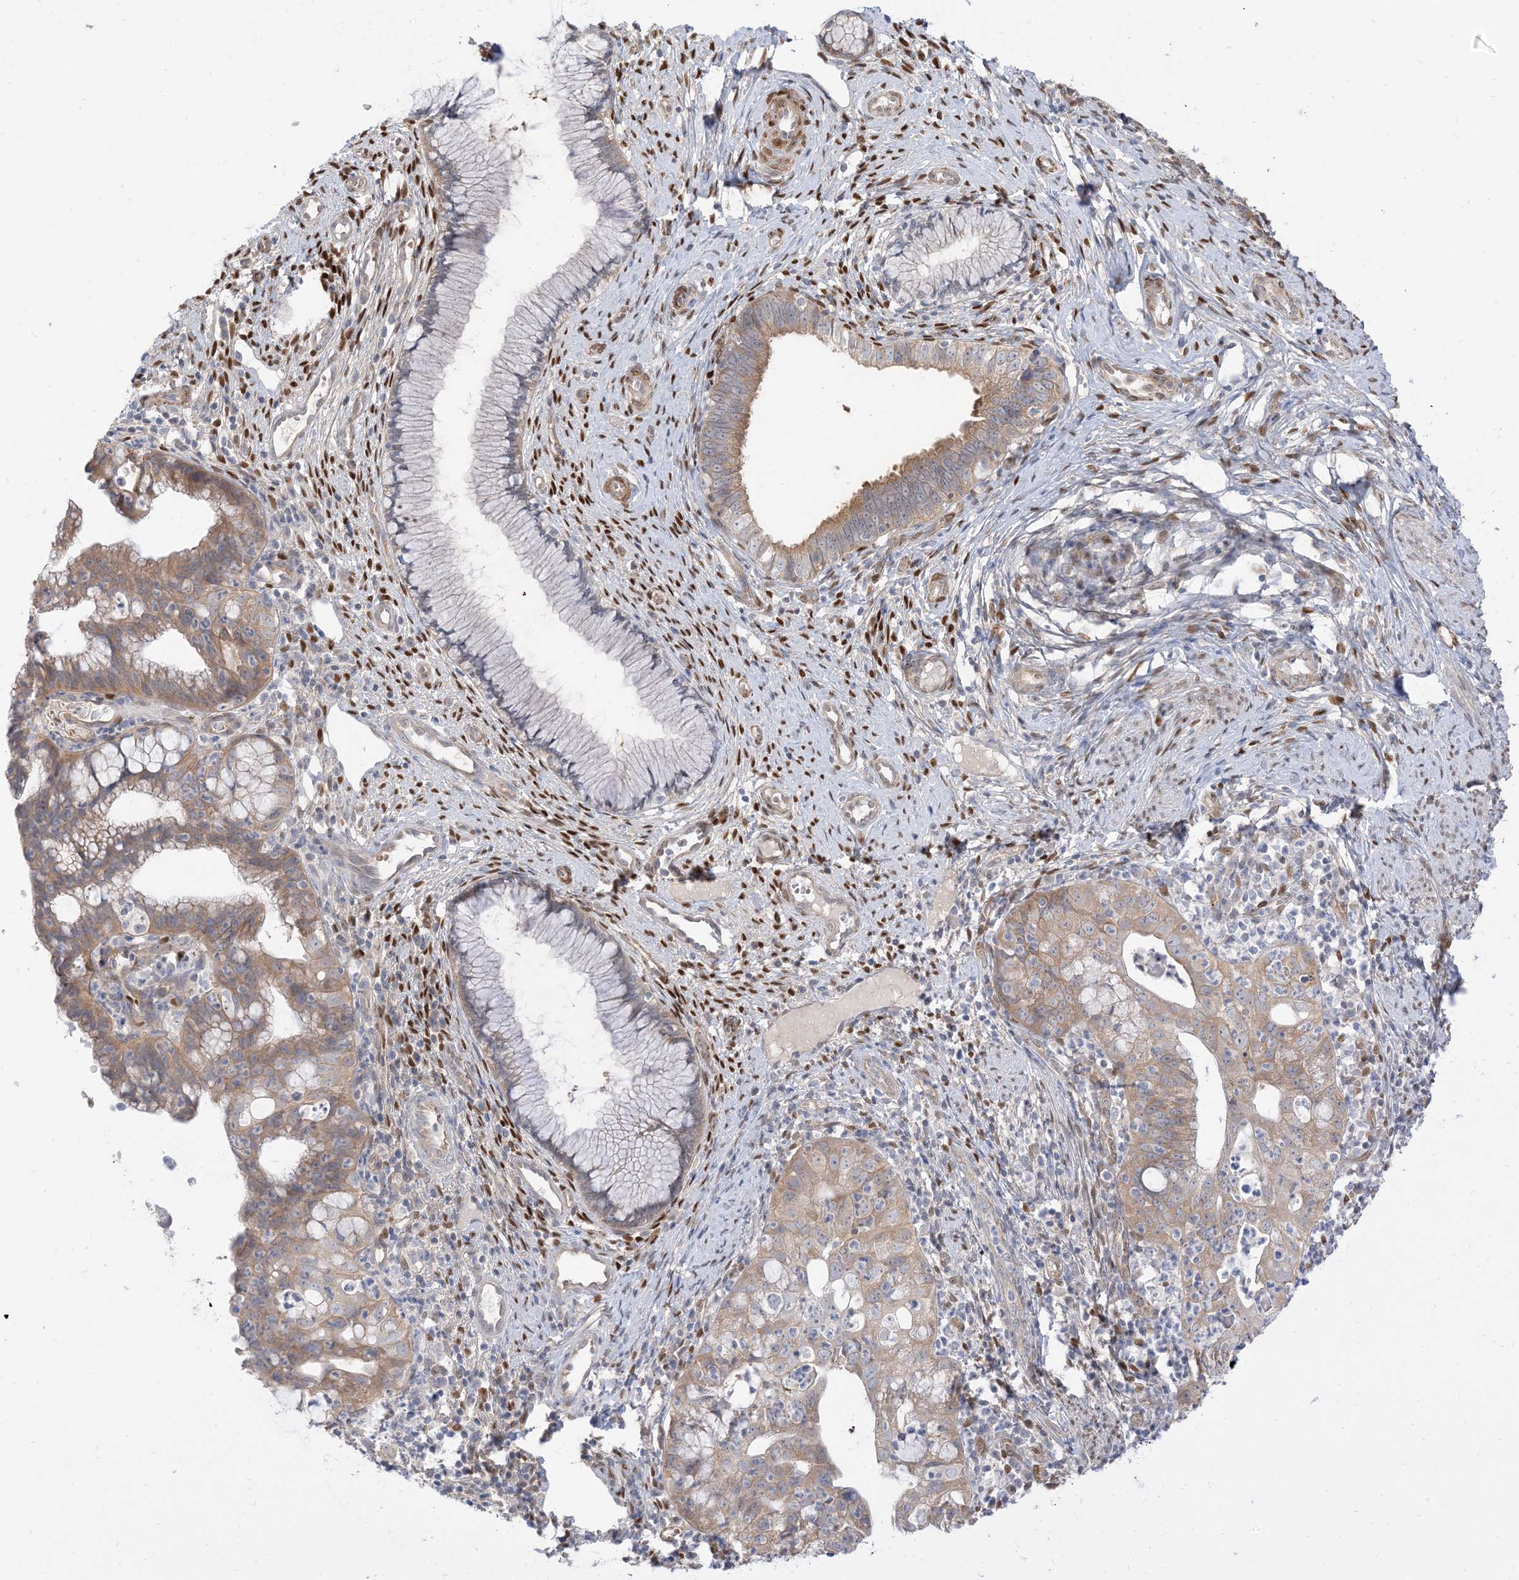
{"staining": {"intensity": "moderate", "quantity": "<25%", "location": "cytoplasmic/membranous"}, "tissue": "cervical cancer", "cell_type": "Tumor cells", "image_type": "cancer", "snomed": [{"axis": "morphology", "description": "Adenocarcinoma, NOS"}, {"axis": "topography", "description": "Cervix"}], "caption": "This is an image of IHC staining of cervical cancer (adenocarcinoma), which shows moderate positivity in the cytoplasmic/membranous of tumor cells.", "gene": "RIN1", "patient": {"sex": "female", "age": 36}}